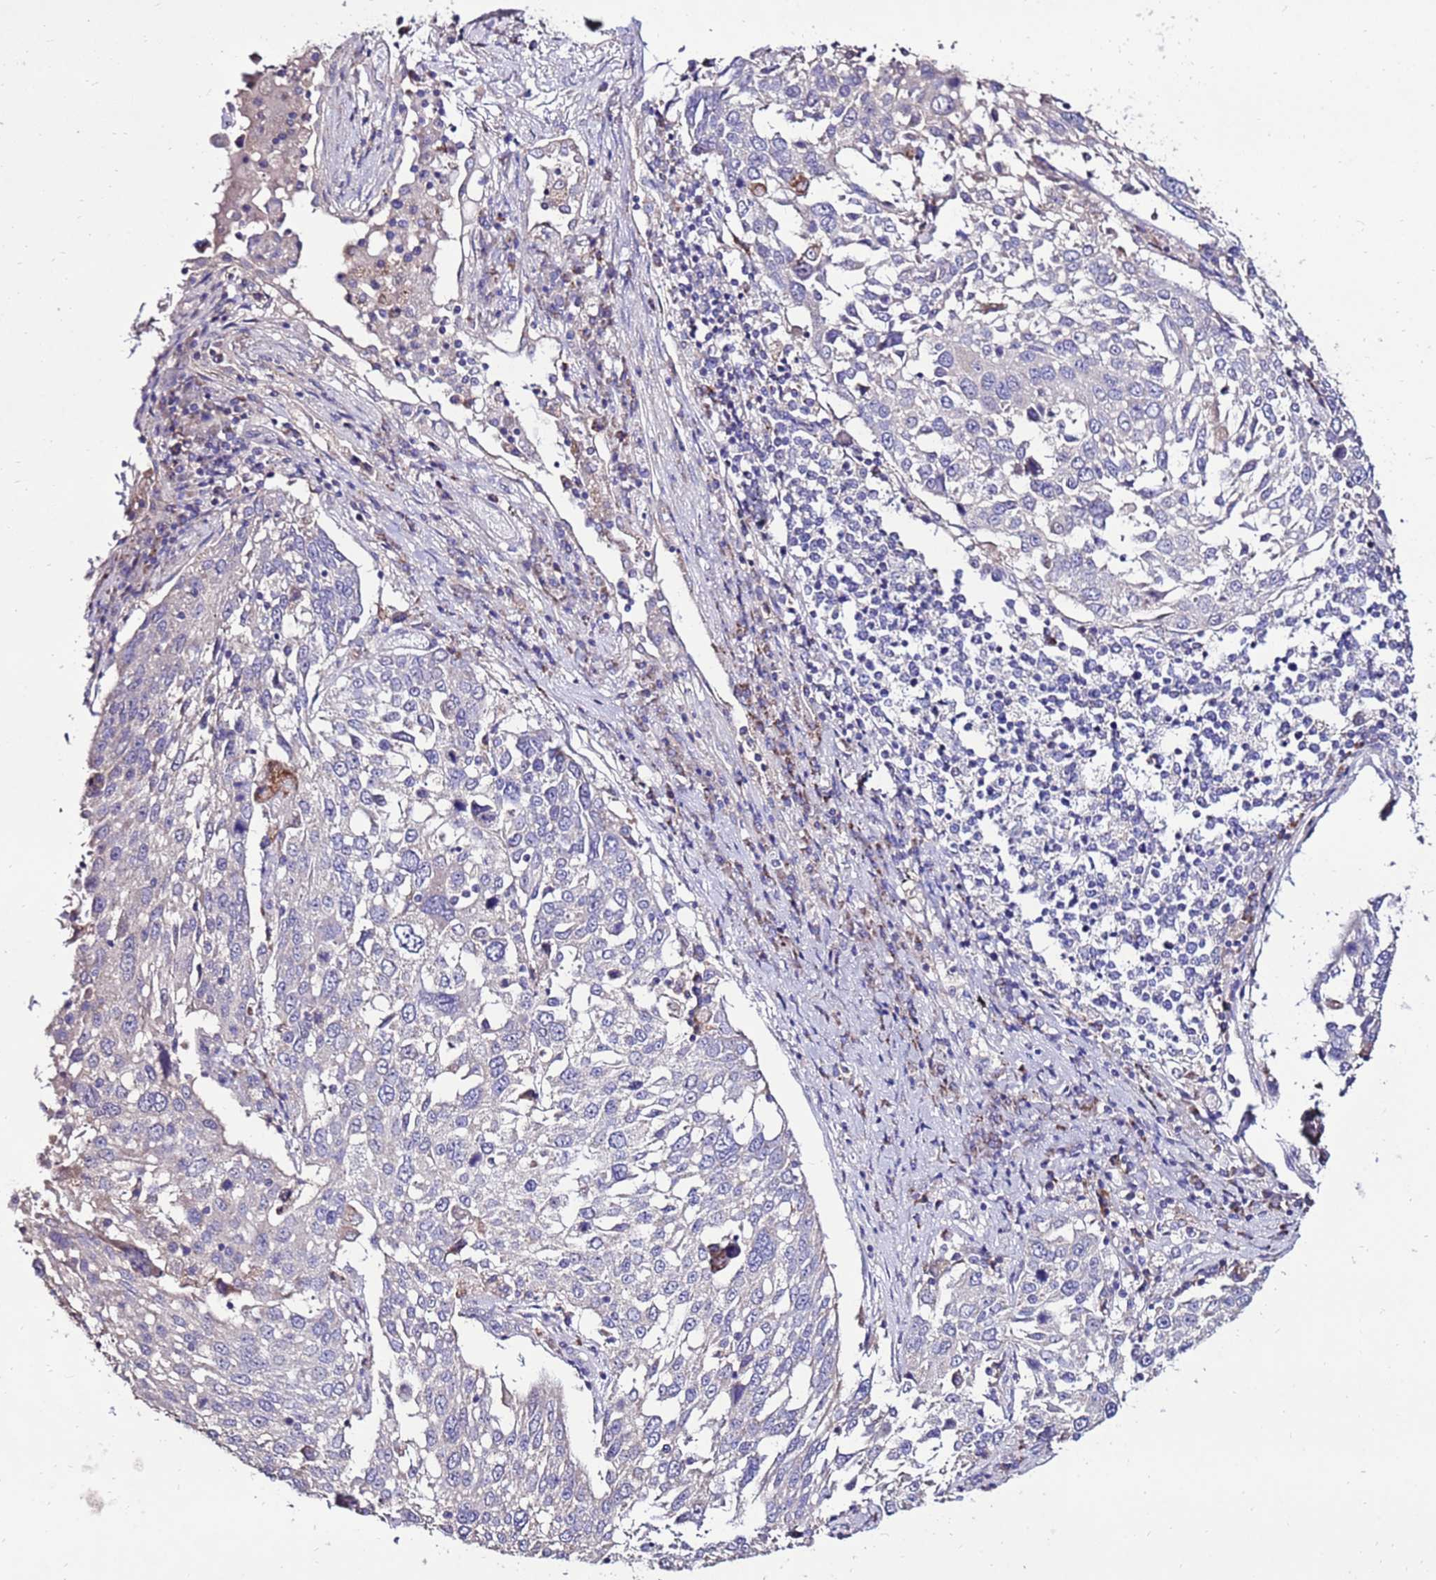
{"staining": {"intensity": "negative", "quantity": "none", "location": "none"}, "tissue": "lung cancer", "cell_type": "Tumor cells", "image_type": "cancer", "snomed": [{"axis": "morphology", "description": "Squamous cell carcinoma, NOS"}, {"axis": "topography", "description": "Lung"}], "caption": "An immunohistochemistry image of squamous cell carcinoma (lung) is shown. There is no staining in tumor cells of squamous cell carcinoma (lung).", "gene": "TMEM106C", "patient": {"sex": "male", "age": 65}}